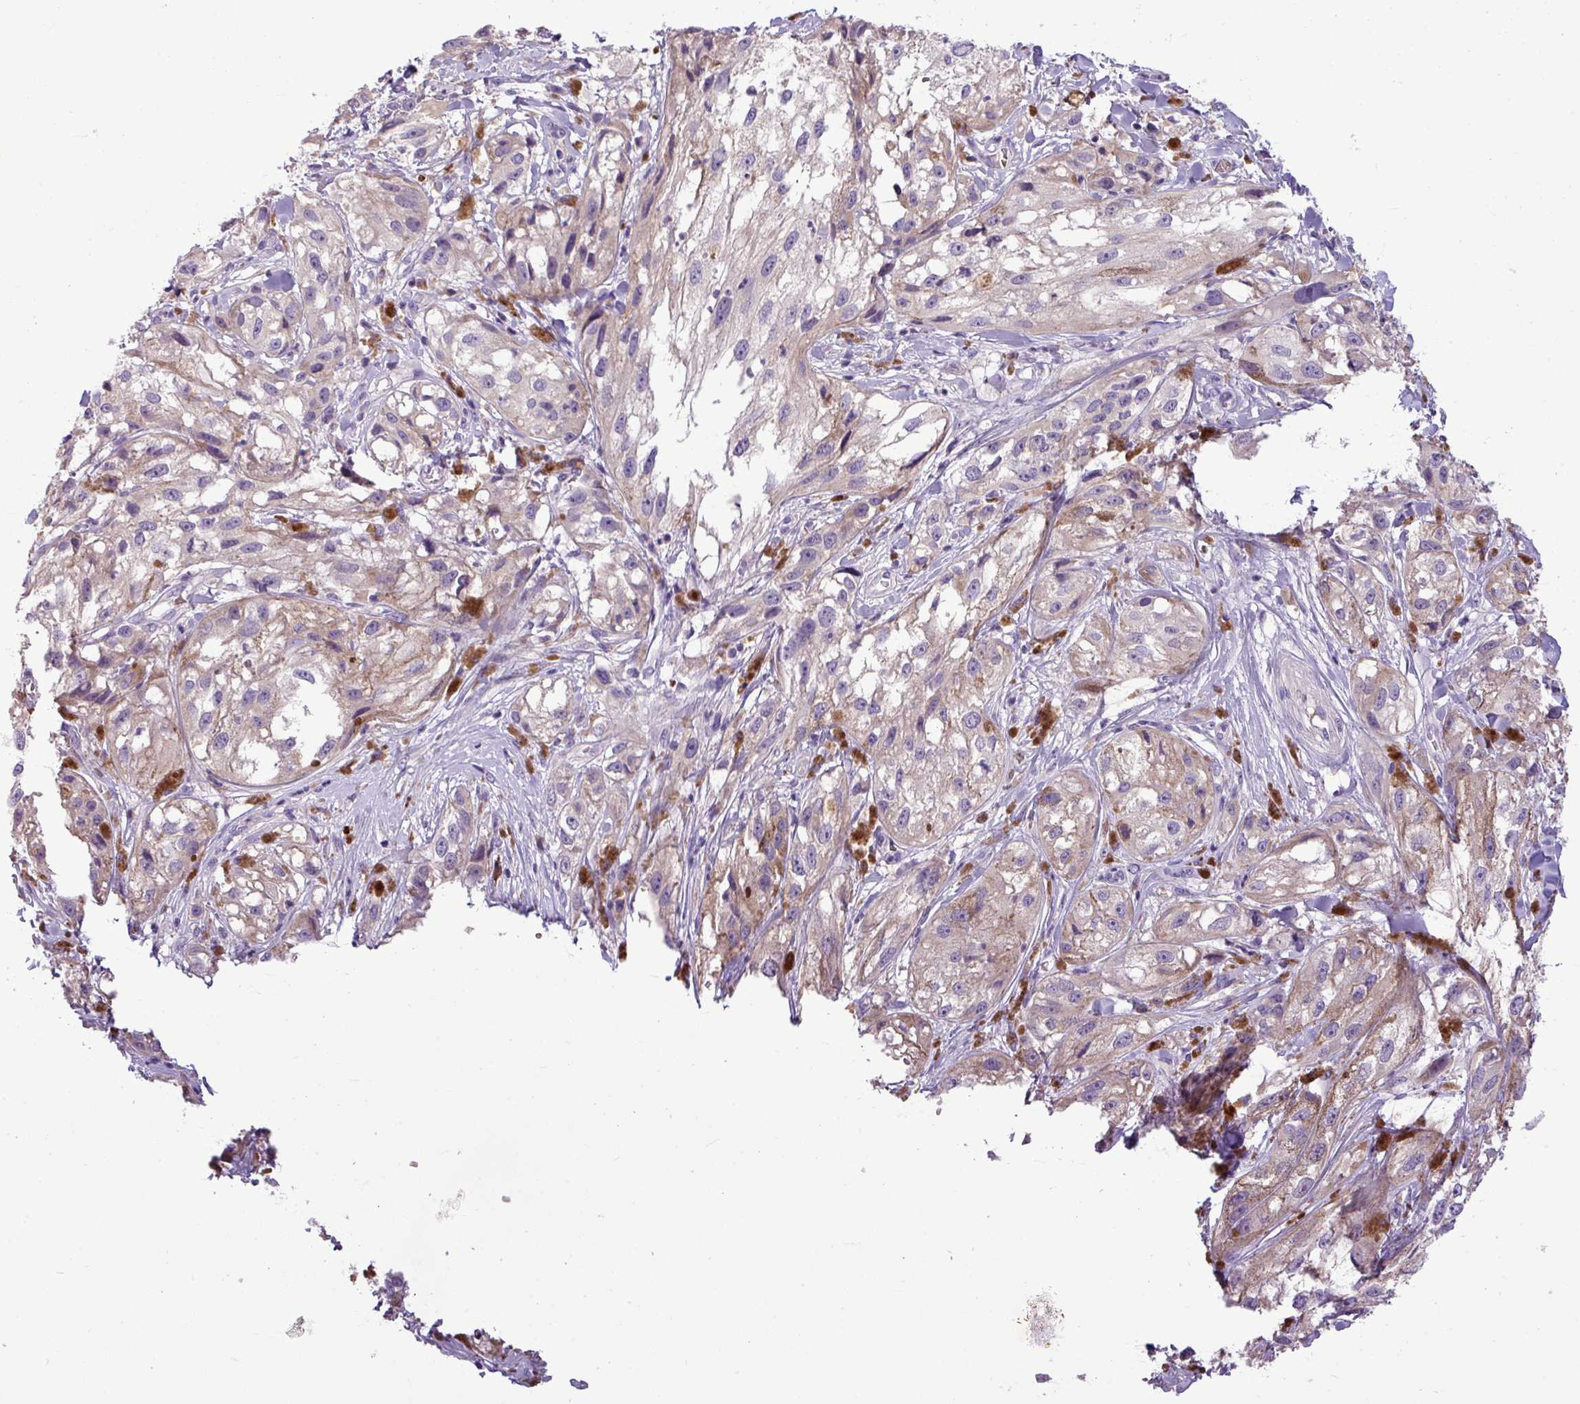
{"staining": {"intensity": "negative", "quantity": "none", "location": "none"}, "tissue": "melanoma", "cell_type": "Tumor cells", "image_type": "cancer", "snomed": [{"axis": "morphology", "description": "Malignant melanoma, NOS"}, {"axis": "topography", "description": "Skin"}], "caption": "Protein analysis of malignant melanoma demonstrates no significant staining in tumor cells.", "gene": "IL17A", "patient": {"sex": "male", "age": 88}}